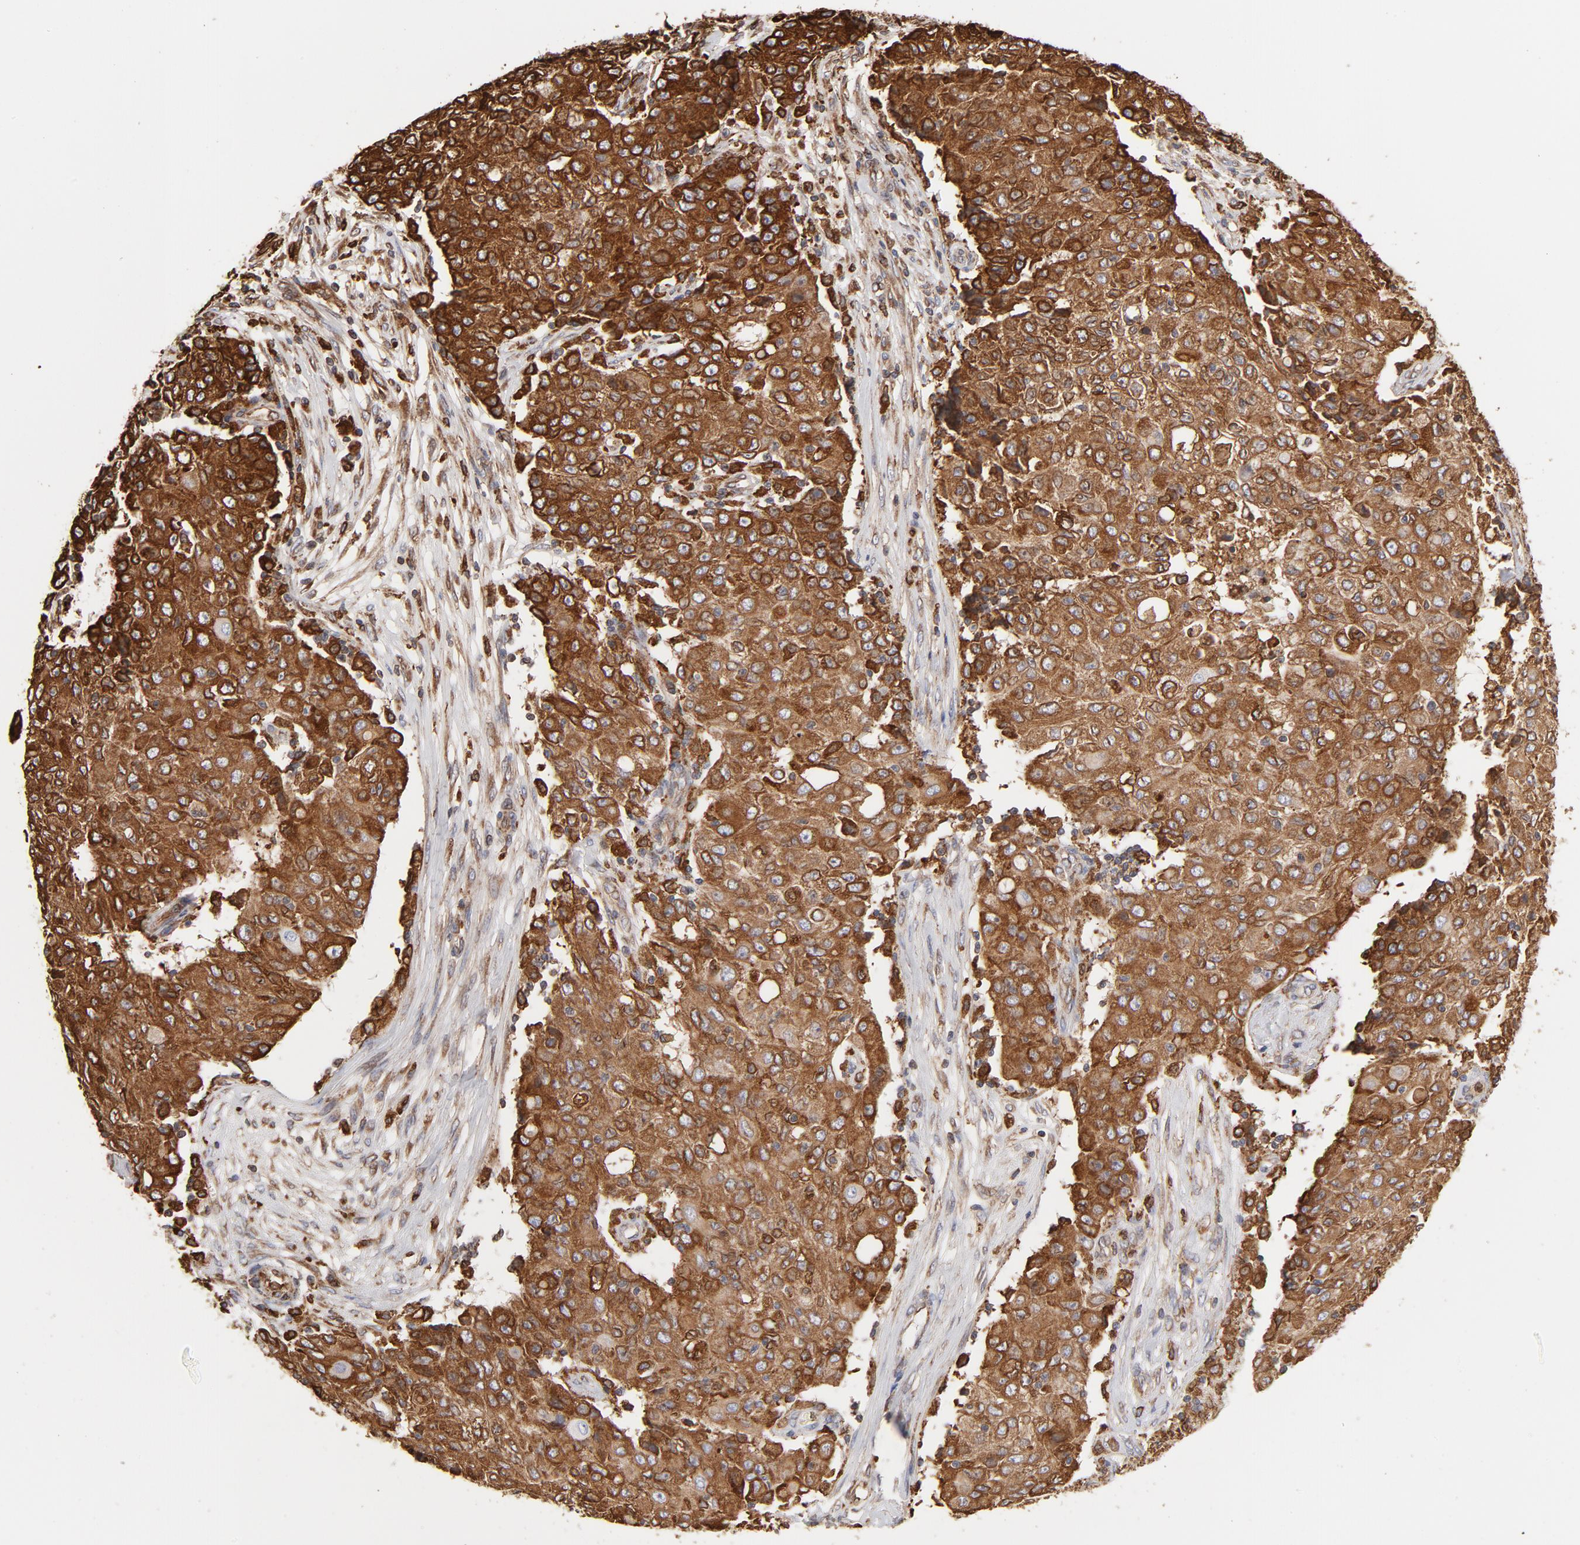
{"staining": {"intensity": "strong", "quantity": ">75%", "location": "cytoplasmic/membranous"}, "tissue": "ovarian cancer", "cell_type": "Tumor cells", "image_type": "cancer", "snomed": [{"axis": "morphology", "description": "Carcinoma, endometroid"}, {"axis": "topography", "description": "Ovary"}], "caption": "IHC histopathology image of human ovarian cancer stained for a protein (brown), which shows high levels of strong cytoplasmic/membranous positivity in approximately >75% of tumor cells.", "gene": "CANX", "patient": {"sex": "female", "age": 42}}